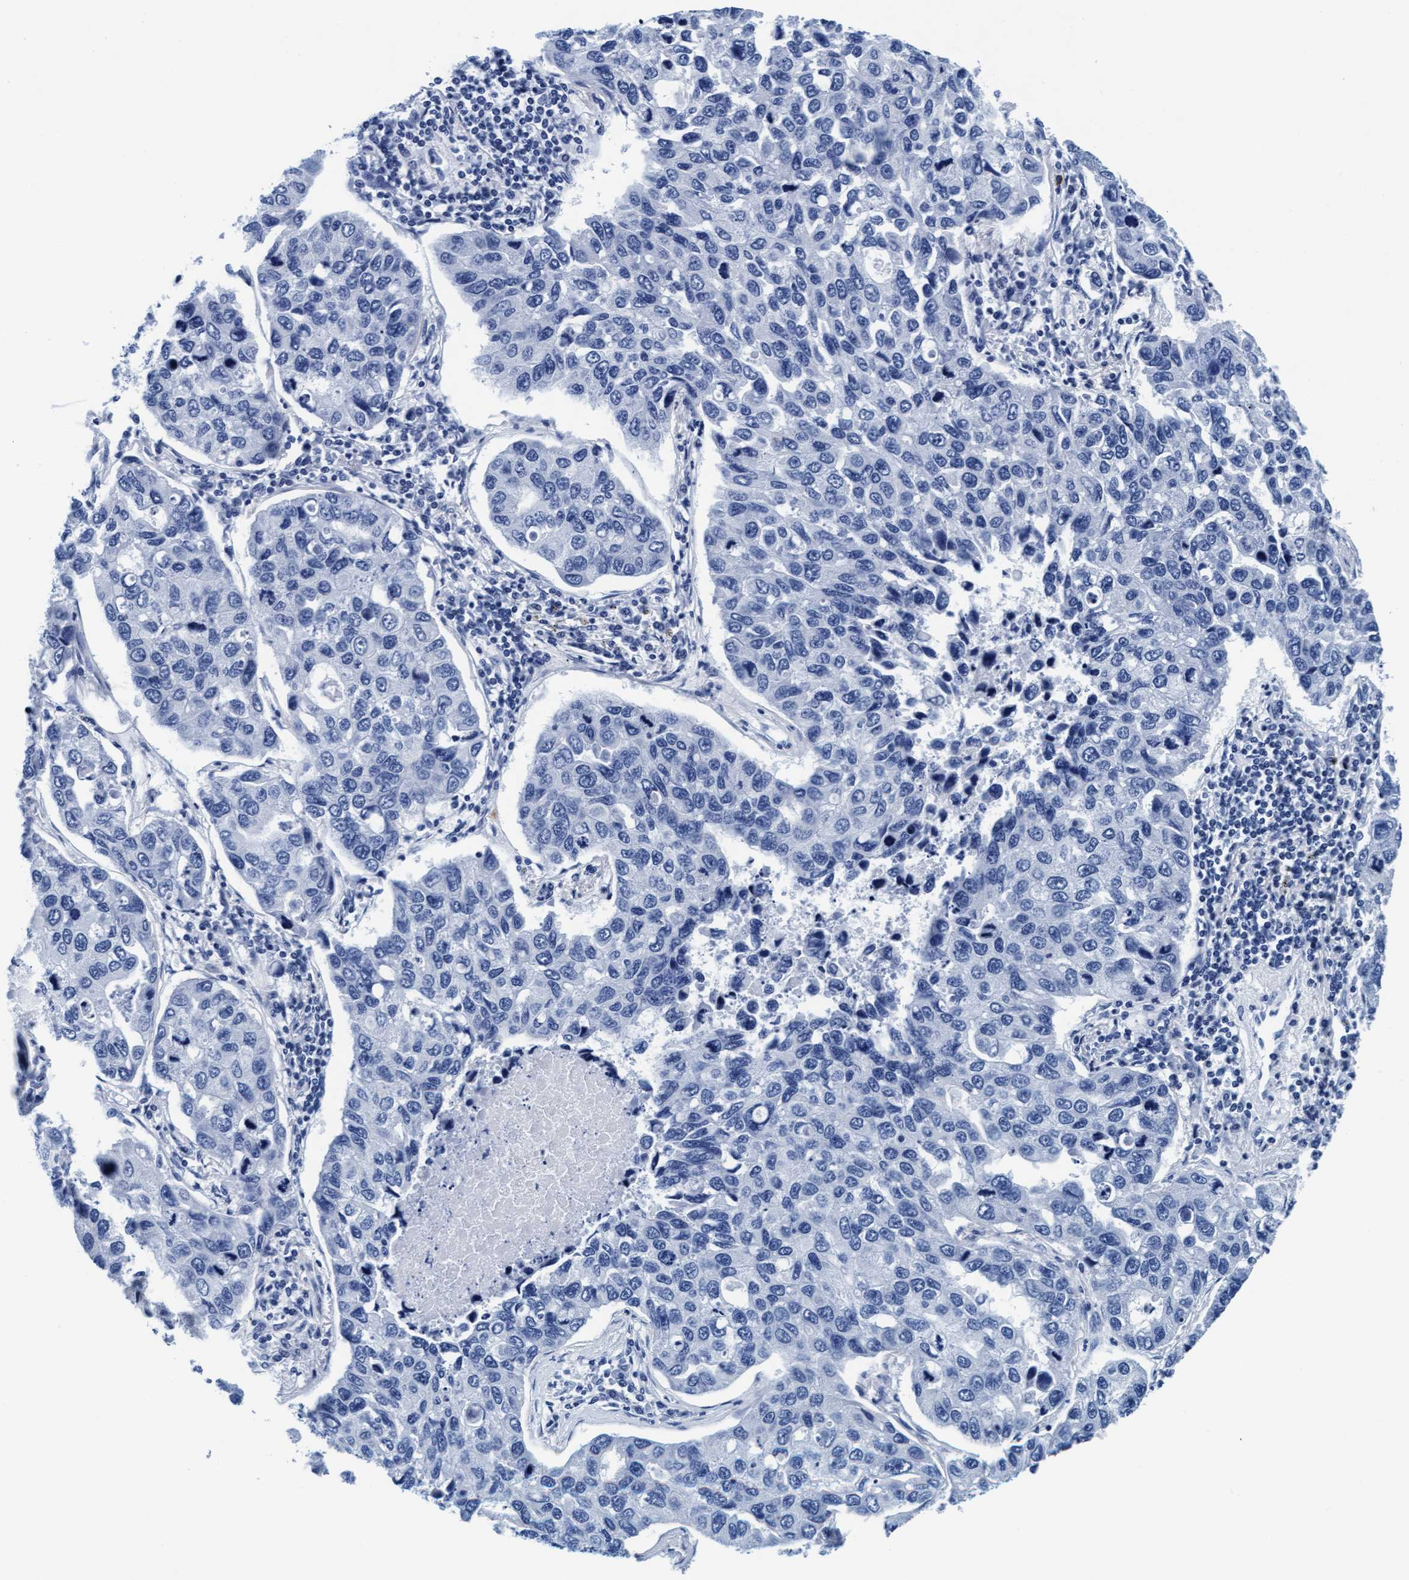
{"staining": {"intensity": "negative", "quantity": "none", "location": "none"}, "tissue": "lung cancer", "cell_type": "Tumor cells", "image_type": "cancer", "snomed": [{"axis": "morphology", "description": "Adenocarcinoma, NOS"}, {"axis": "topography", "description": "Lung"}], "caption": "The micrograph displays no significant staining in tumor cells of lung cancer (adenocarcinoma).", "gene": "ARSG", "patient": {"sex": "male", "age": 64}}